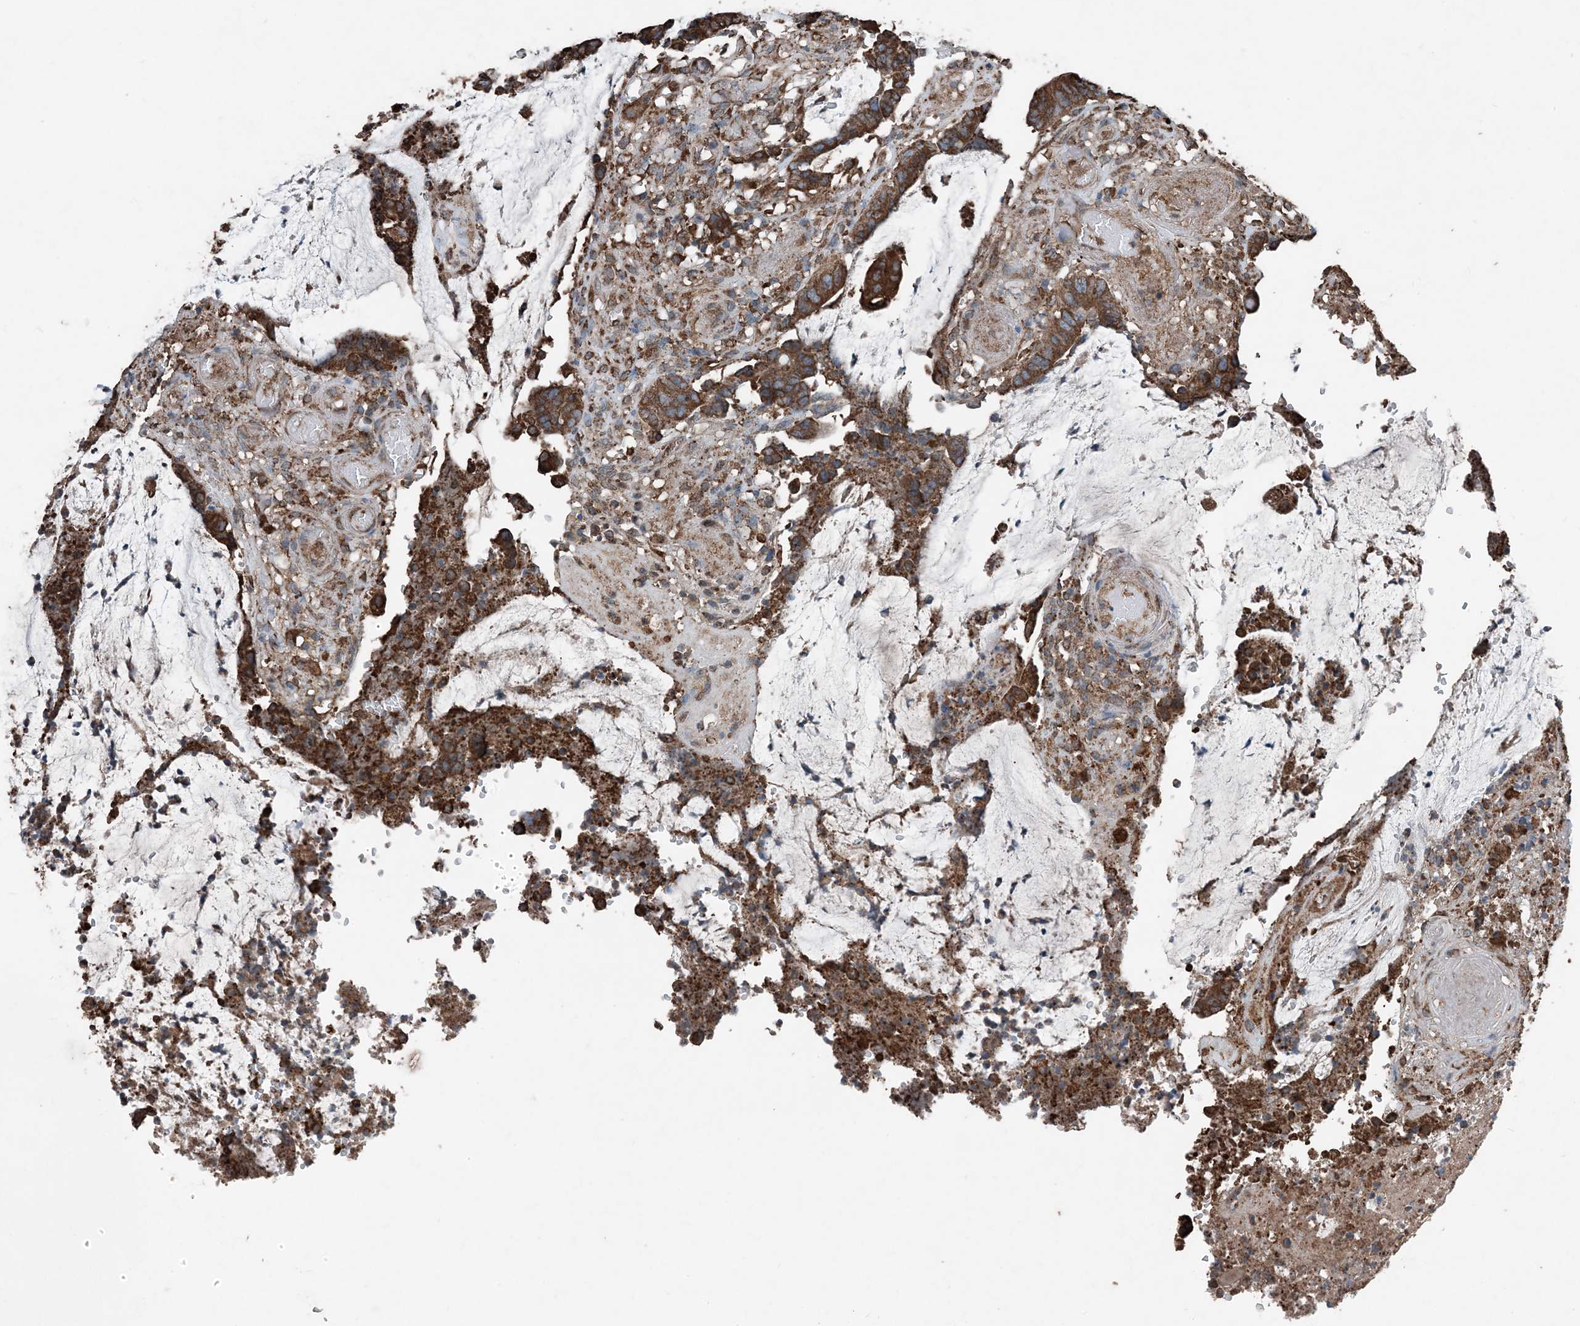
{"staining": {"intensity": "strong", "quantity": ">75%", "location": "cytoplasmic/membranous"}, "tissue": "colorectal cancer", "cell_type": "Tumor cells", "image_type": "cancer", "snomed": [{"axis": "morphology", "description": "Adenocarcinoma, NOS"}, {"axis": "topography", "description": "Rectum"}], "caption": "IHC micrograph of colorectal cancer (adenocarcinoma) stained for a protein (brown), which exhibits high levels of strong cytoplasmic/membranous expression in approximately >75% of tumor cells.", "gene": "PDIA6", "patient": {"sex": "female", "age": 66}}